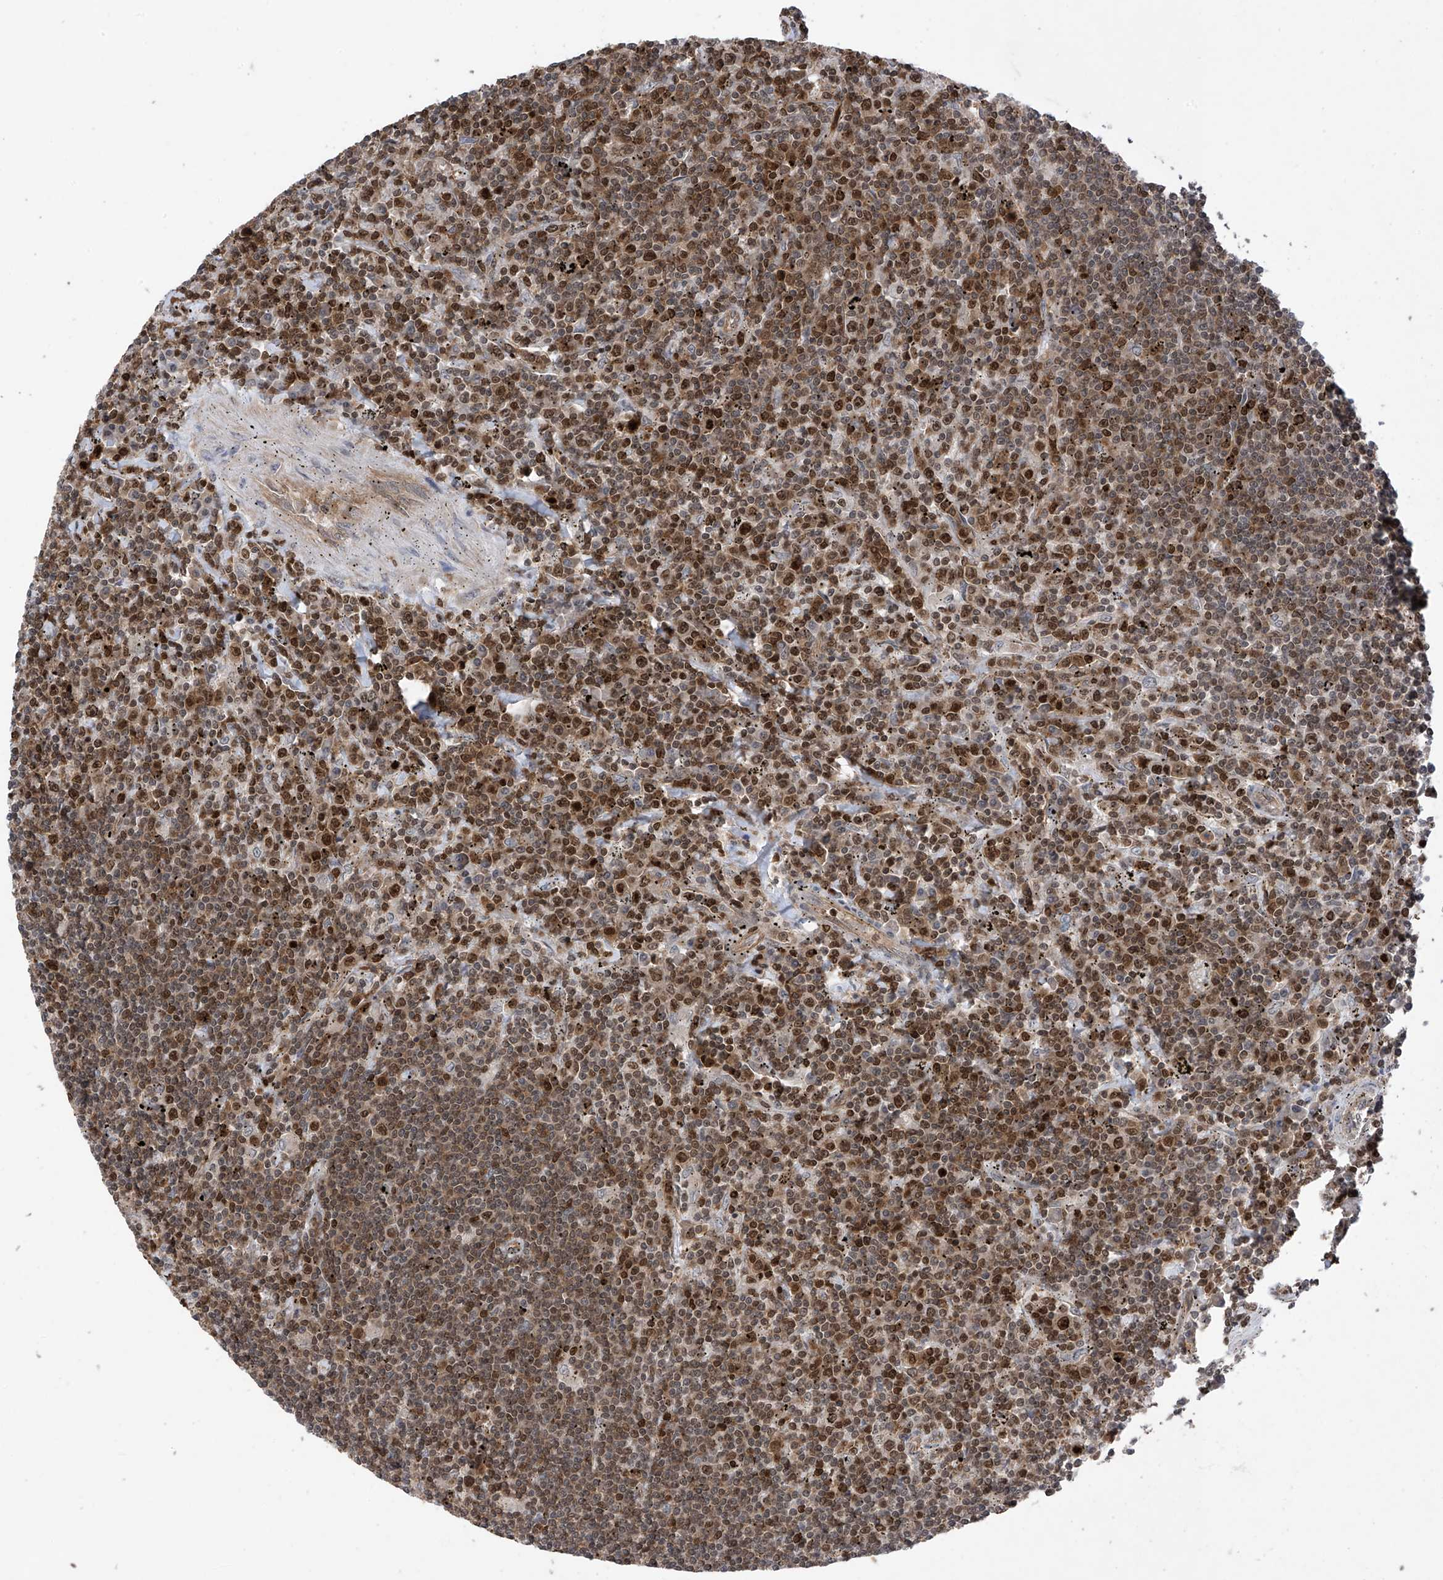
{"staining": {"intensity": "moderate", "quantity": "25%-75%", "location": "nuclear"}, "tissue": "lymphoma", "cell_type": "Tumor cells", "image_type": "cancer", "snomed": [{"axis": "morphology", "description": "Malignant lymphoma, non-Hodgkin's type, Low grade"}, {"axis": "topography", "description": "Spleen"}], "caption": "The micrograph displays staining of low-grade malignant lymphoma, non-Hodgkin's type, revealing moderate nuclear protein staining (brown color) within tumor cells. (DAB (3,3'-diaminobenzidine) = brown stain, brightfield microscopy at high magnification).", "gene": "DNAJC9", "patient": {"sex": "male", "age": 76}}